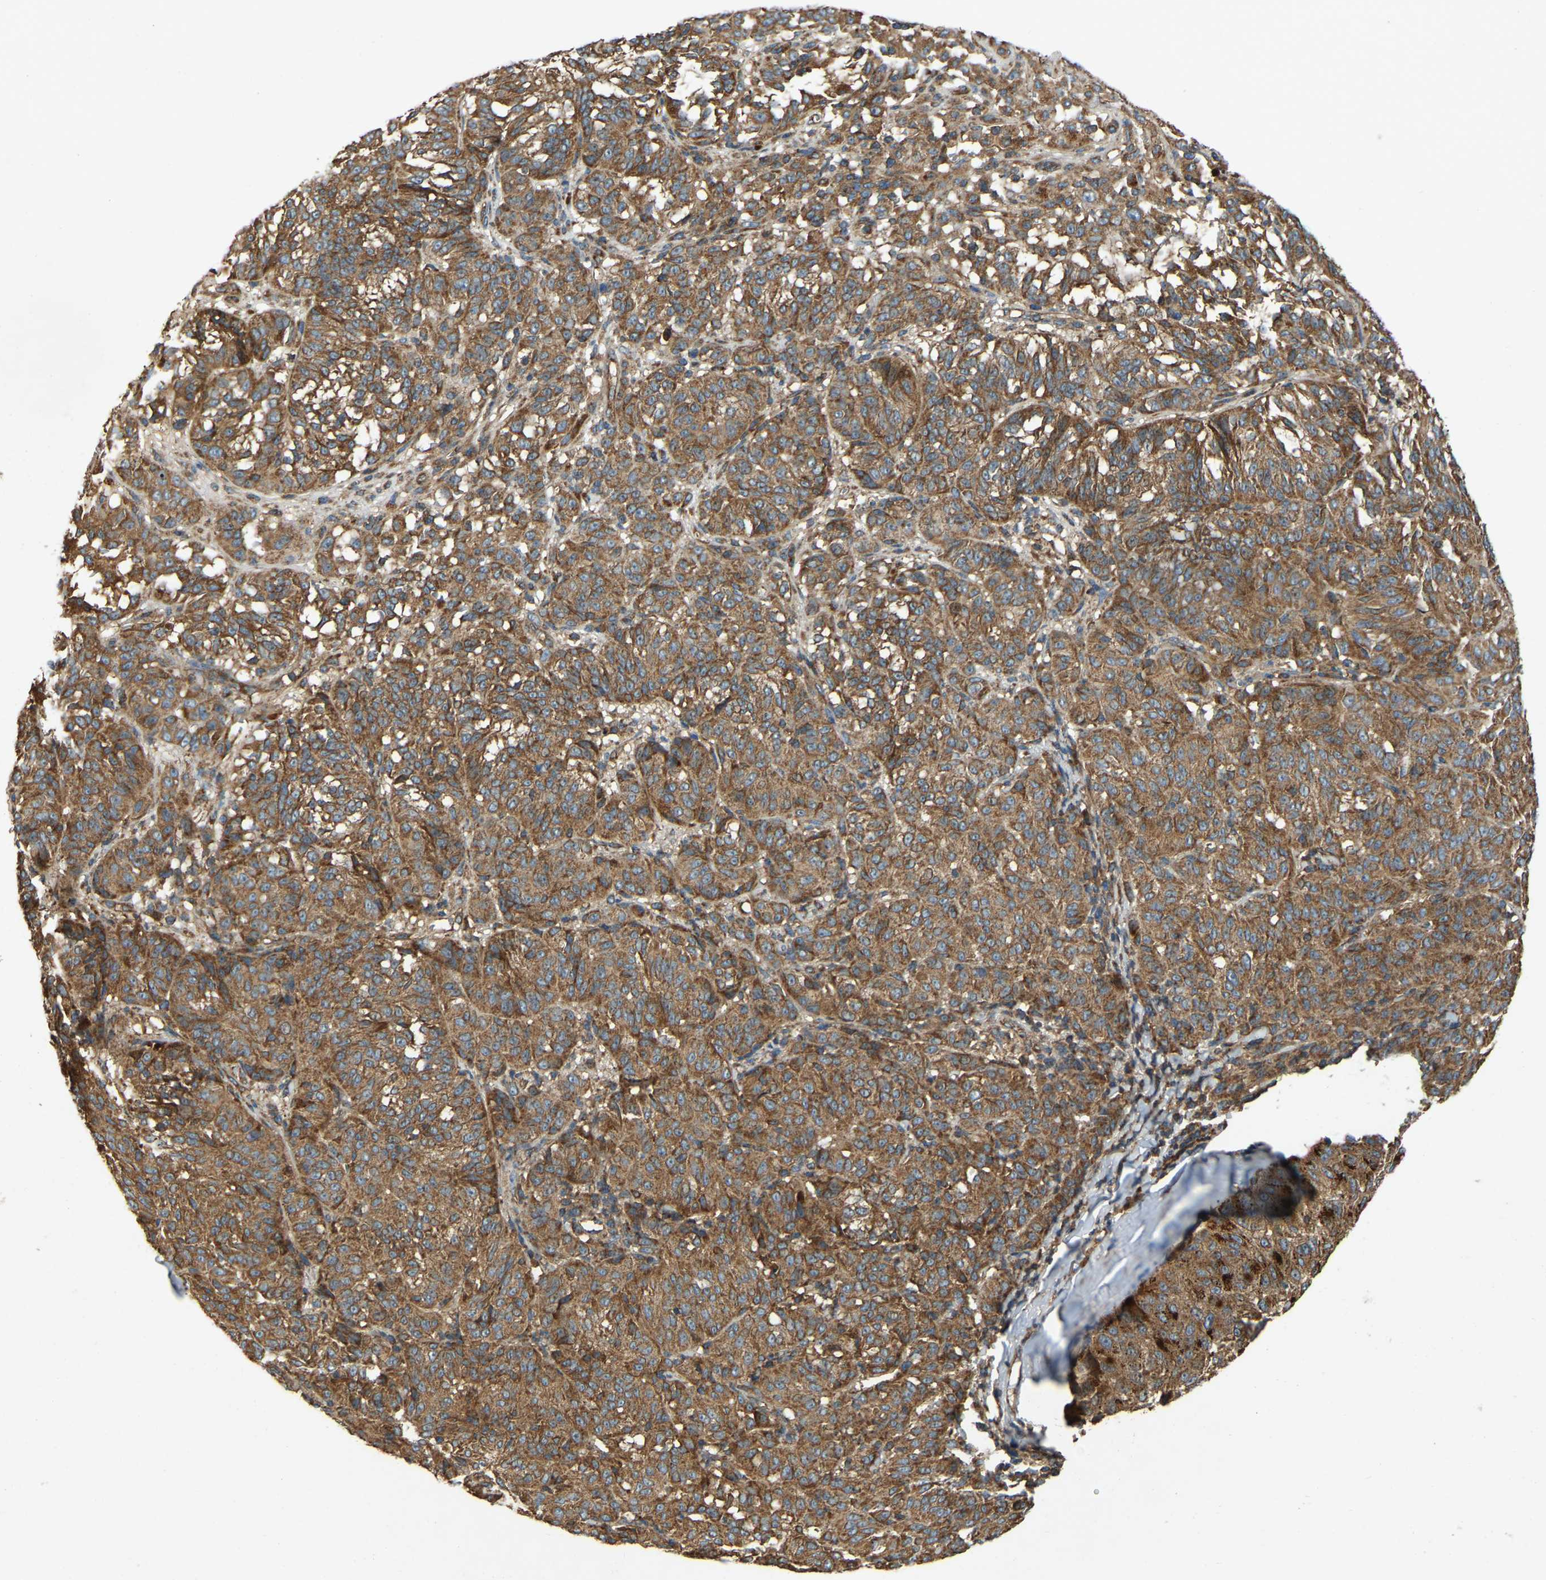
{"staining": {"intensity": "moderate", "quantity": ">75%", "location": "cytoplasmic/membranous"}, "tissue": "melanoma", "cell_type": "Tumor cells", "image_type": "cancer", "snomed": [{"axis": "morphology", "description": "Malignant melanoma, NOS"}, {"axis": "topography", "description": "Skin"}], "caption": "Melanoma stained with a brown dye exhibits moderate cytoplasmic/membranous positive expression in about >75% of tumor cells.", "gene": "SAMD9L", "patient": {"sex": "female", "age": 72}}